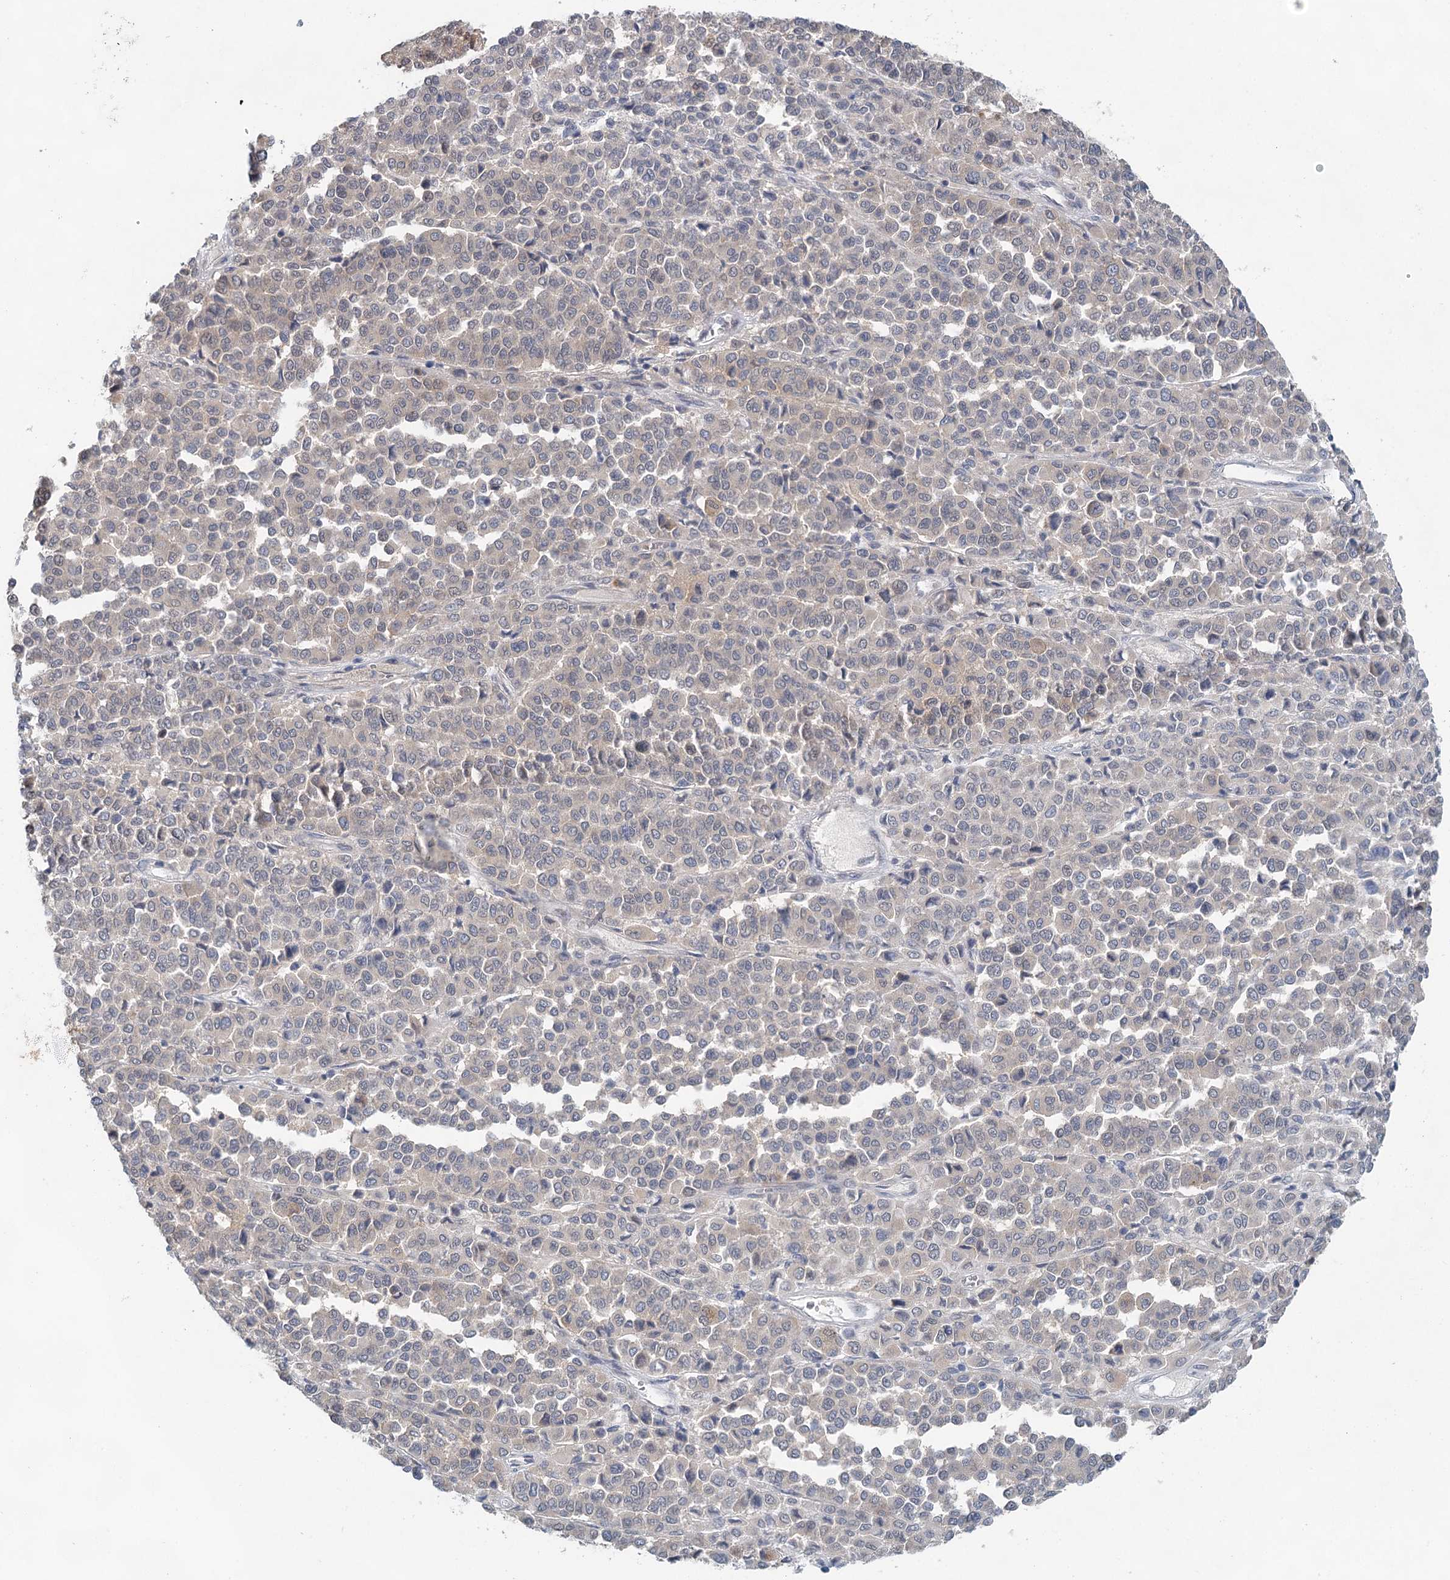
{"staining": {"intensity": "negative", "quantity": "none", "location": "none"}, "tissue": "melanoma", "cell_type": "Tumor cells", "image_type": "cancer", "snomed": [{"axis": "morphology", "description": "Malignant melanoma, Metastatic site"}, {"axis": "topography", "description": "Pancreas"}], "caption": "High magnification brightfield microscopy of melanoma stained with DAB (brown) and counterstained with hematoxylin (blue): tumor cells show no significant staining. Brightfield microscopy of IHC stained with DAB (brown) and hematoxylin (blue), captured at high magnification.", "gene": "BLTP1", "patient": {"sex": "female", "age": 30}}